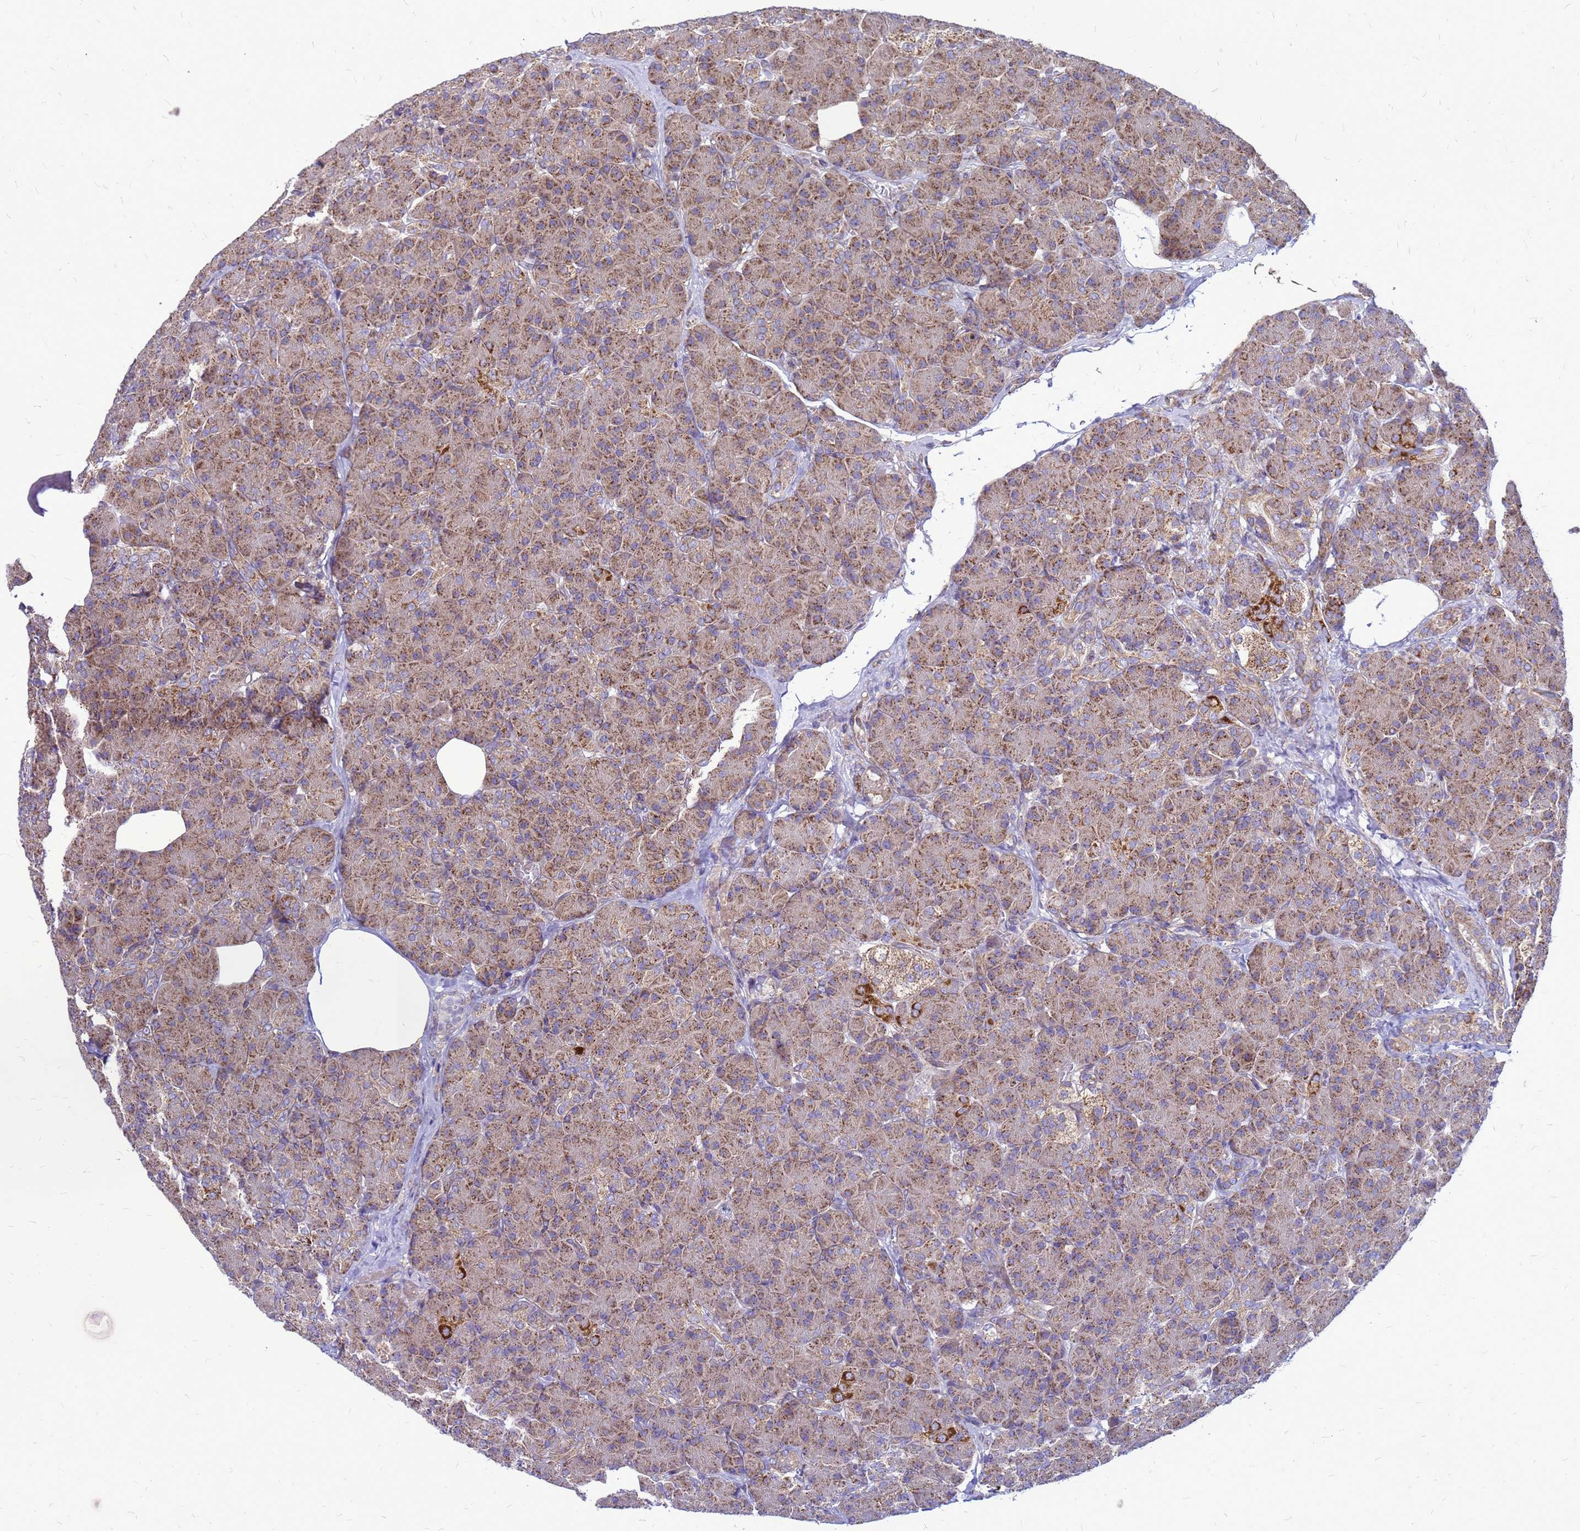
{"staining": {"intensity": "moderate", "quantity": ">75%", "location": "cytoplasmic/membranous"}, "tissue": "pancreas", "cell_type": "Exocrine glandular cells", "image_type": "normal", "snomed": [{"axis": "morphology", "description": "Normal tissue, NOS"}, {"axis": "topography", "description": "Pancreas"}], "caption": "Immunohistochemical staining of benign pancreas displays moderate cytoplasmic/membranous protein staining in approximately >75% of exocrine glandular cells.", "gene": "FSTL4", "patient": {"sex": "female", "age": 43}}